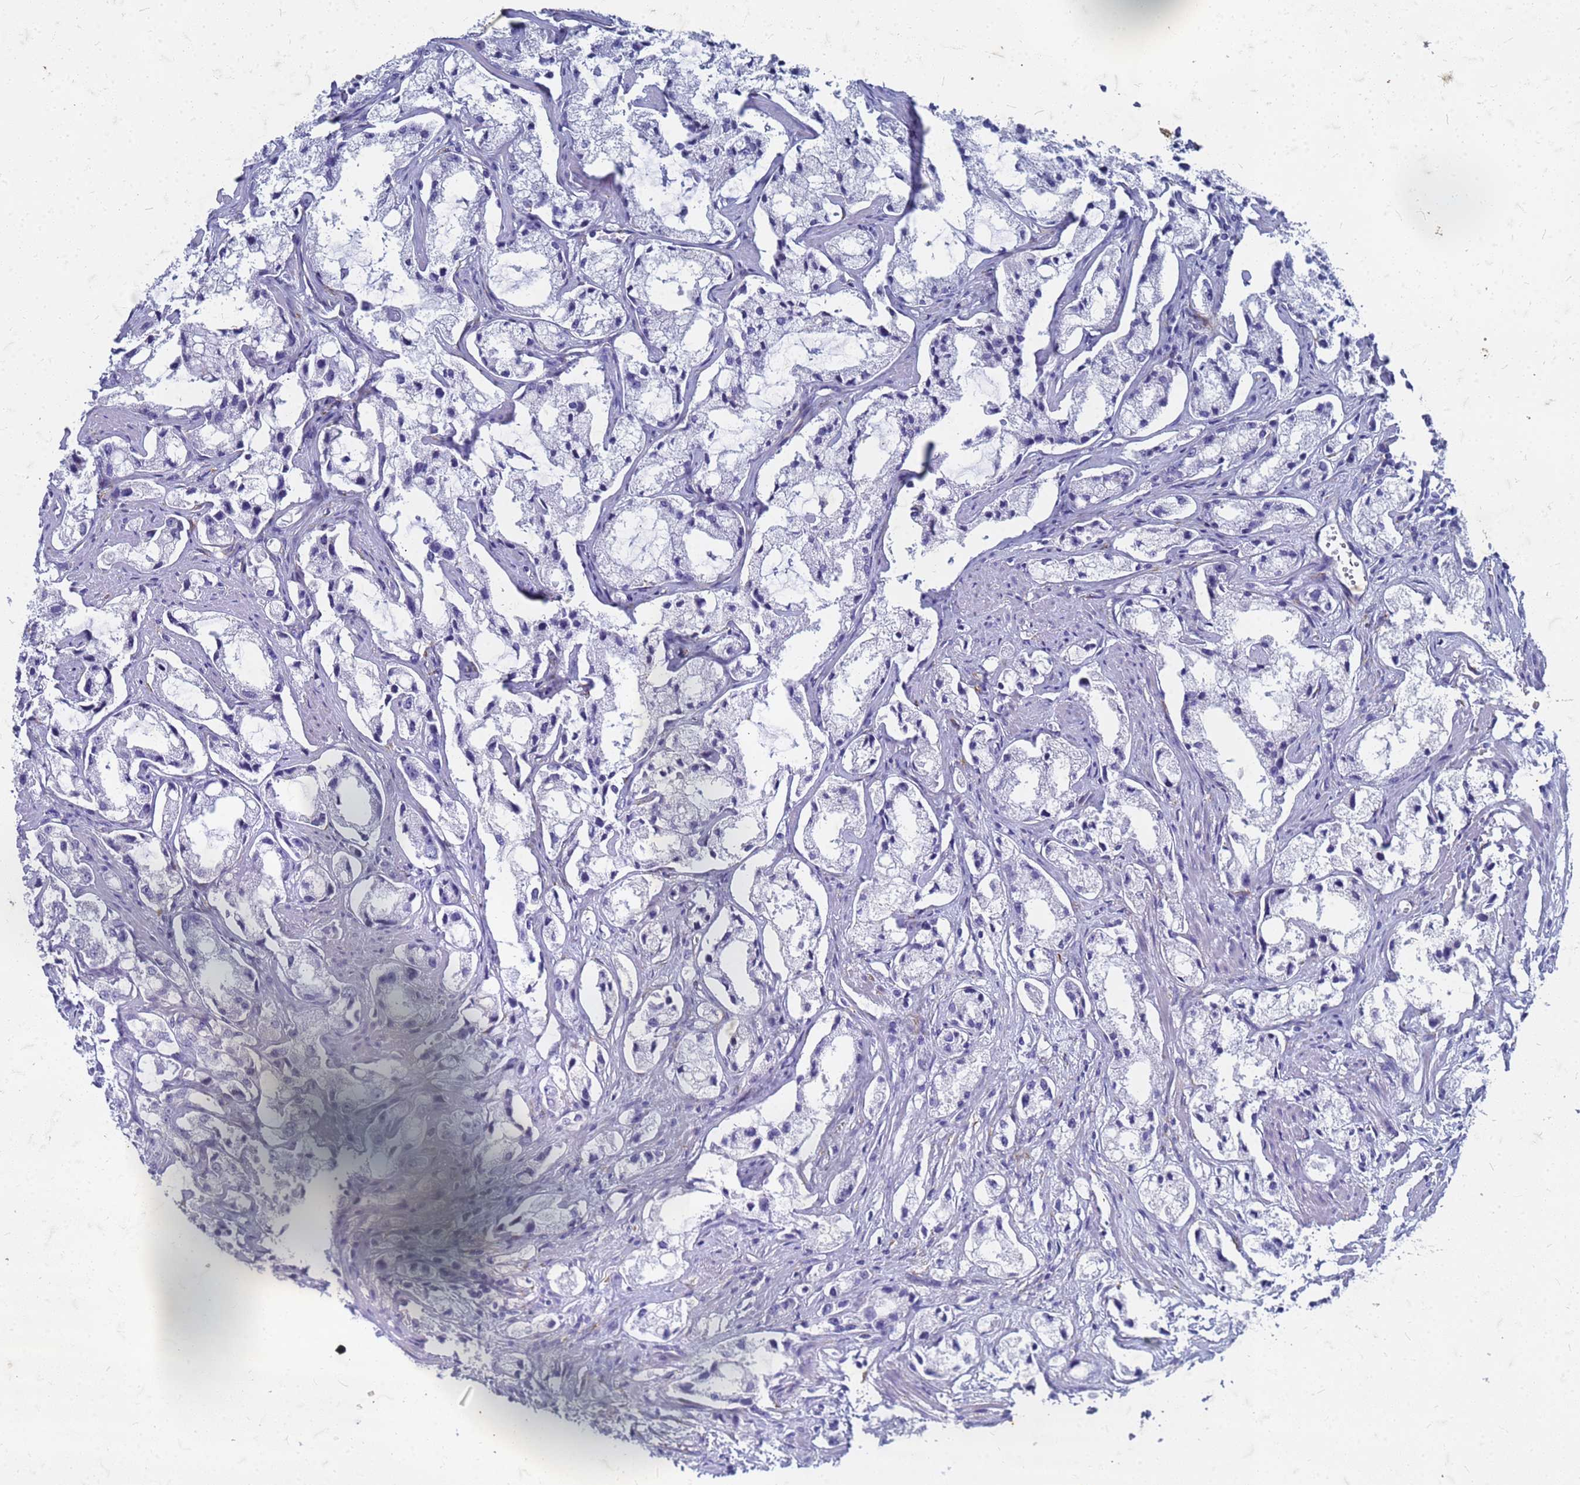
{"staining": {"intensity": "negative", "quantity": "none", "location": "none"}, "tissue": "prostate cancer", "cell_type": "Tumor cells", "image_type": "cancer", "snomed": [{"axis": "morphology", "description": "Adenocarcinoma, High grade"}, {"axis": "topography", "description": "Prostate"}], "caption": "DAB (3,3'-diaminobenzidine) immunohistochemical staining of prostate adenocarcinoma (high-grade) displays no significant expression in tumor cells.", "gene": "TRIM64B", "patient": {"sex": "male", "age": 66}}